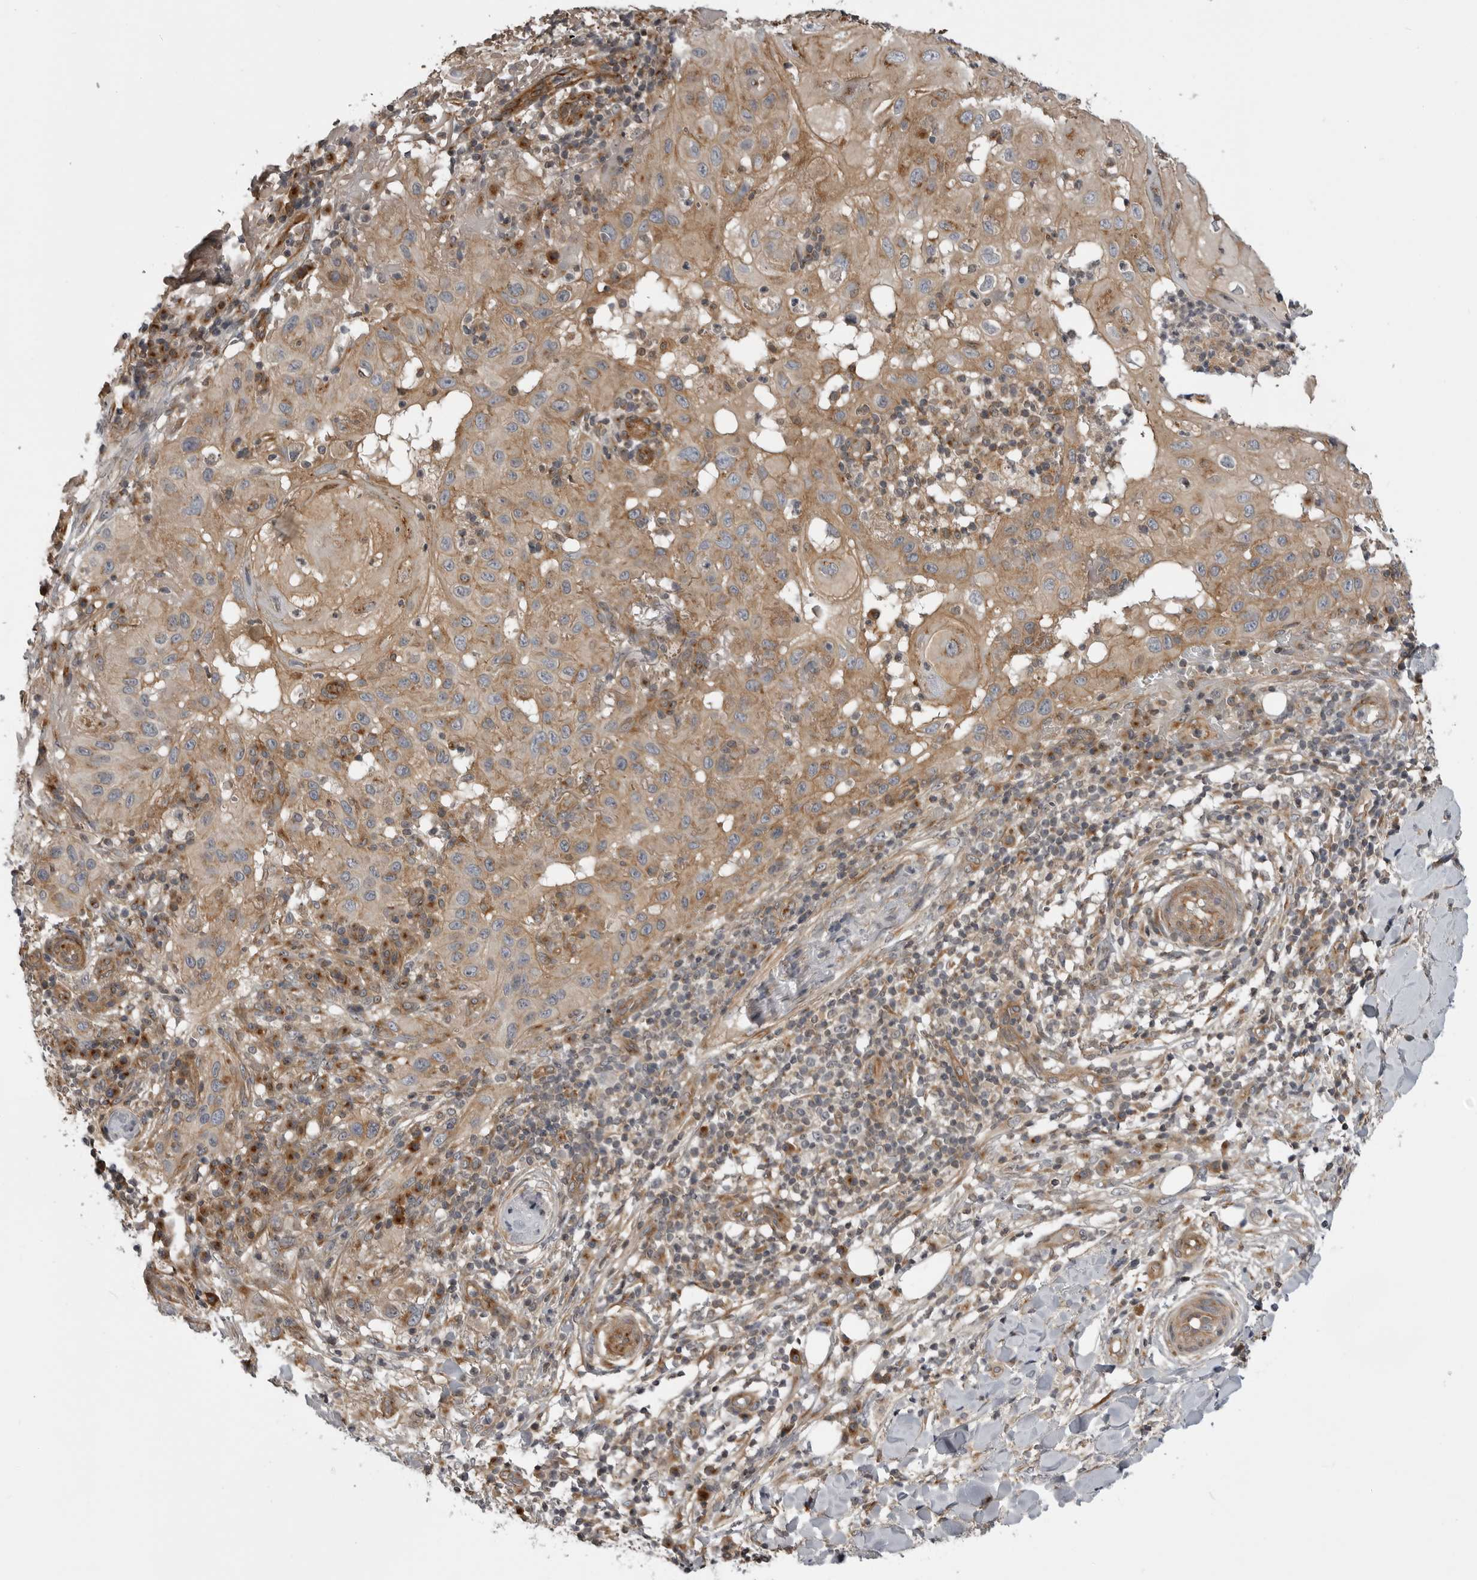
{"staining": {"intensity": "moderate", "quantity": ">75%", "location": "cytoplasmic/membranous"}, "tissue": "skin cancer", "cell_type": "Tumor cells", "image_type": "cancer", "snomed": [{"axis": "morphology", "description": "Normal tissue, NOS"}, {"axis": "morphology", "description": "Squamous cell carcinoma, NOS"}, {"axis": "topography", "description": "Skin"}], "caption": "Immunohistochemical staining of human skin cancer (squamous cell carcinoma) reveals medium levels of moderate cytoplasmic/membranous protein positivity in approximately >75% of tumor cells.", "gene": "LRRC45", "patient": {"sex": "female", "age": 96}}